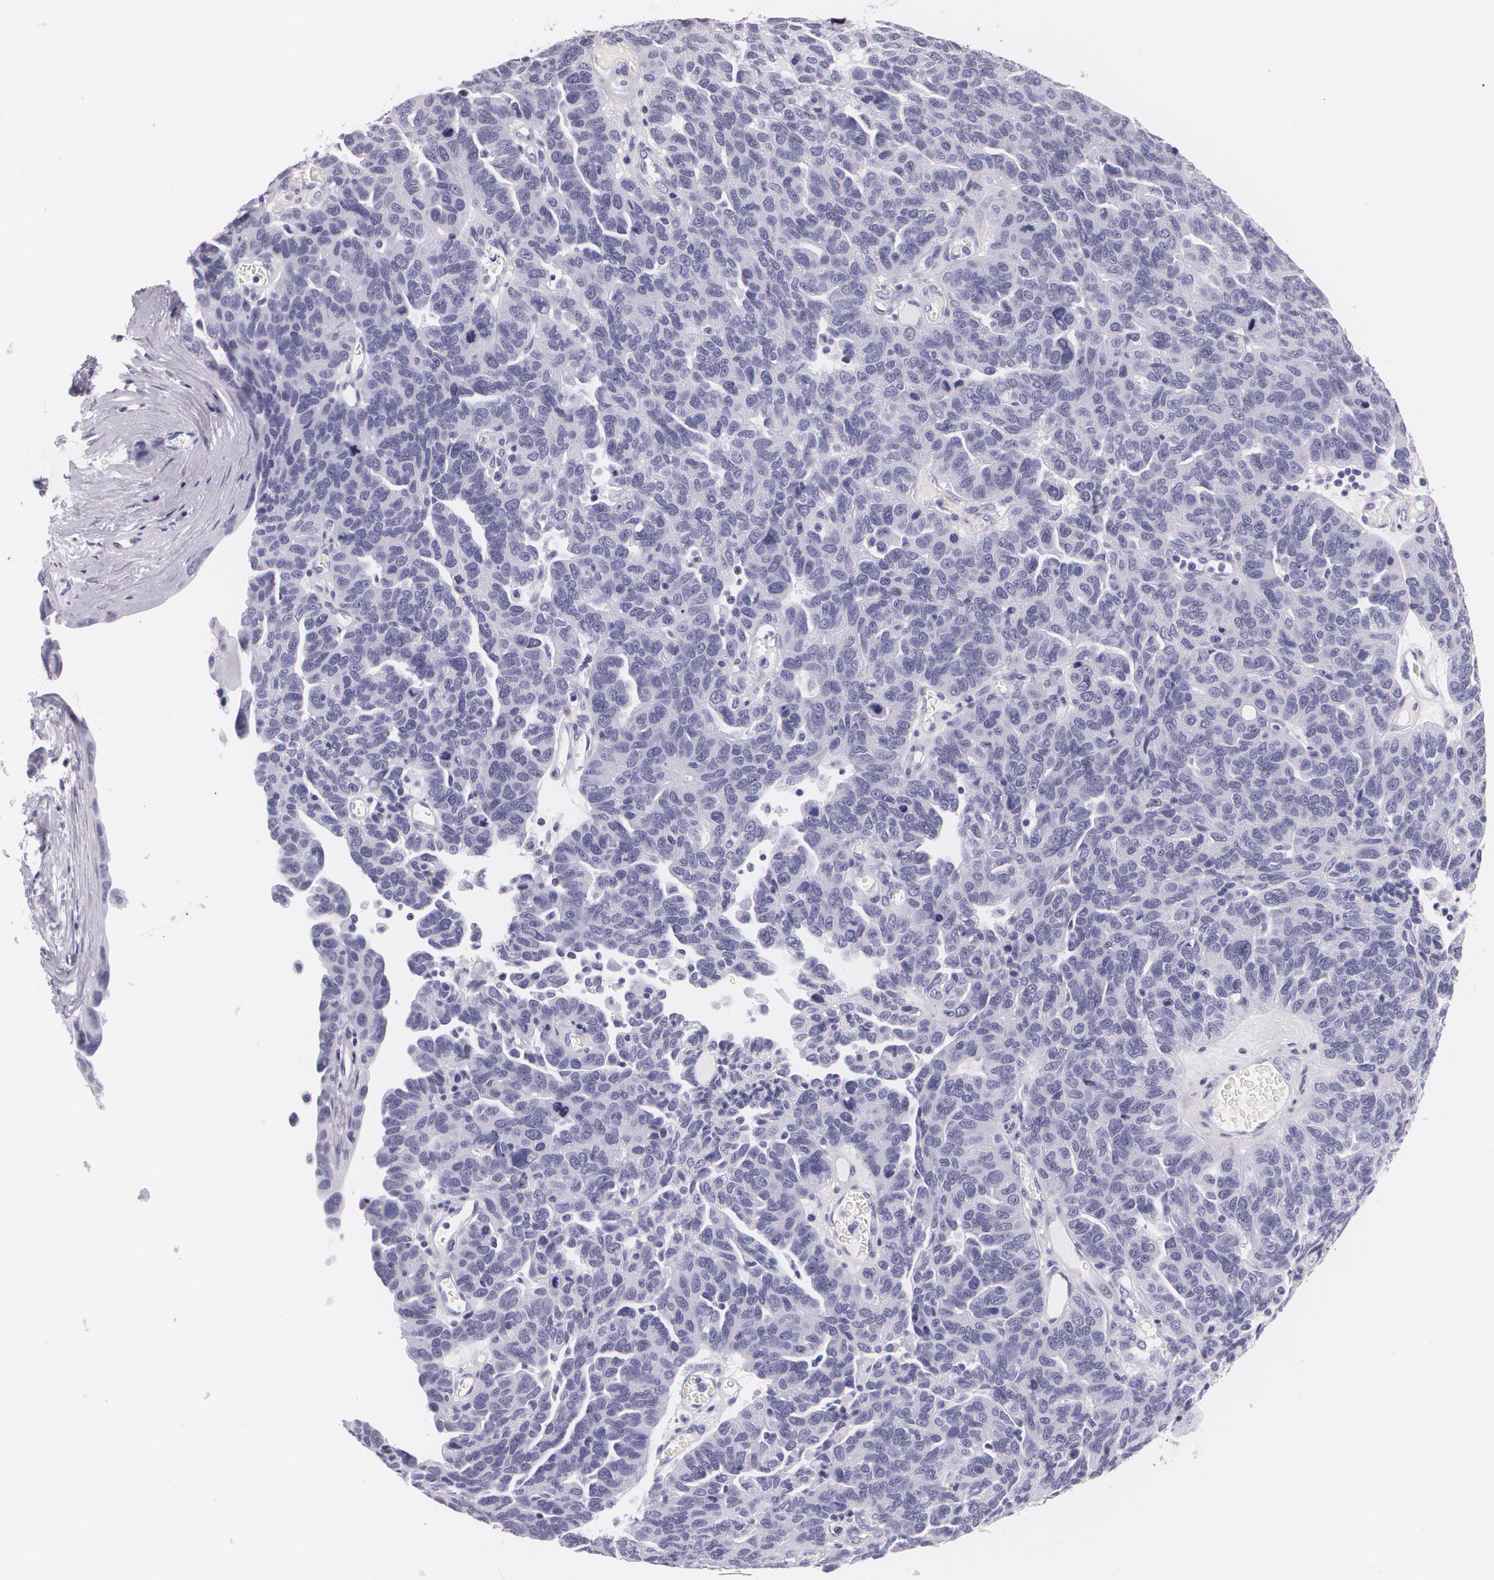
{"staining": {"intensity": "negative", "quantity": "none", "location": "none"}, "tissue": "ovarian cancer", "cell_type": "Tumor cells", "image_type": "cancer", "snomed": [{"axis": "morphology", "description": "Cystadenocarcinoma, serous, NOS"}, {"axis": "topography", "description": "Ovary"}], "caption": "This is an immunohistochemistry histopathology image of human serous cystadenocarcinoma (ovarian). There is no staining in tumor cells.", "gene": "DLG4", "patient": {"sex": "female", "age": 64}}